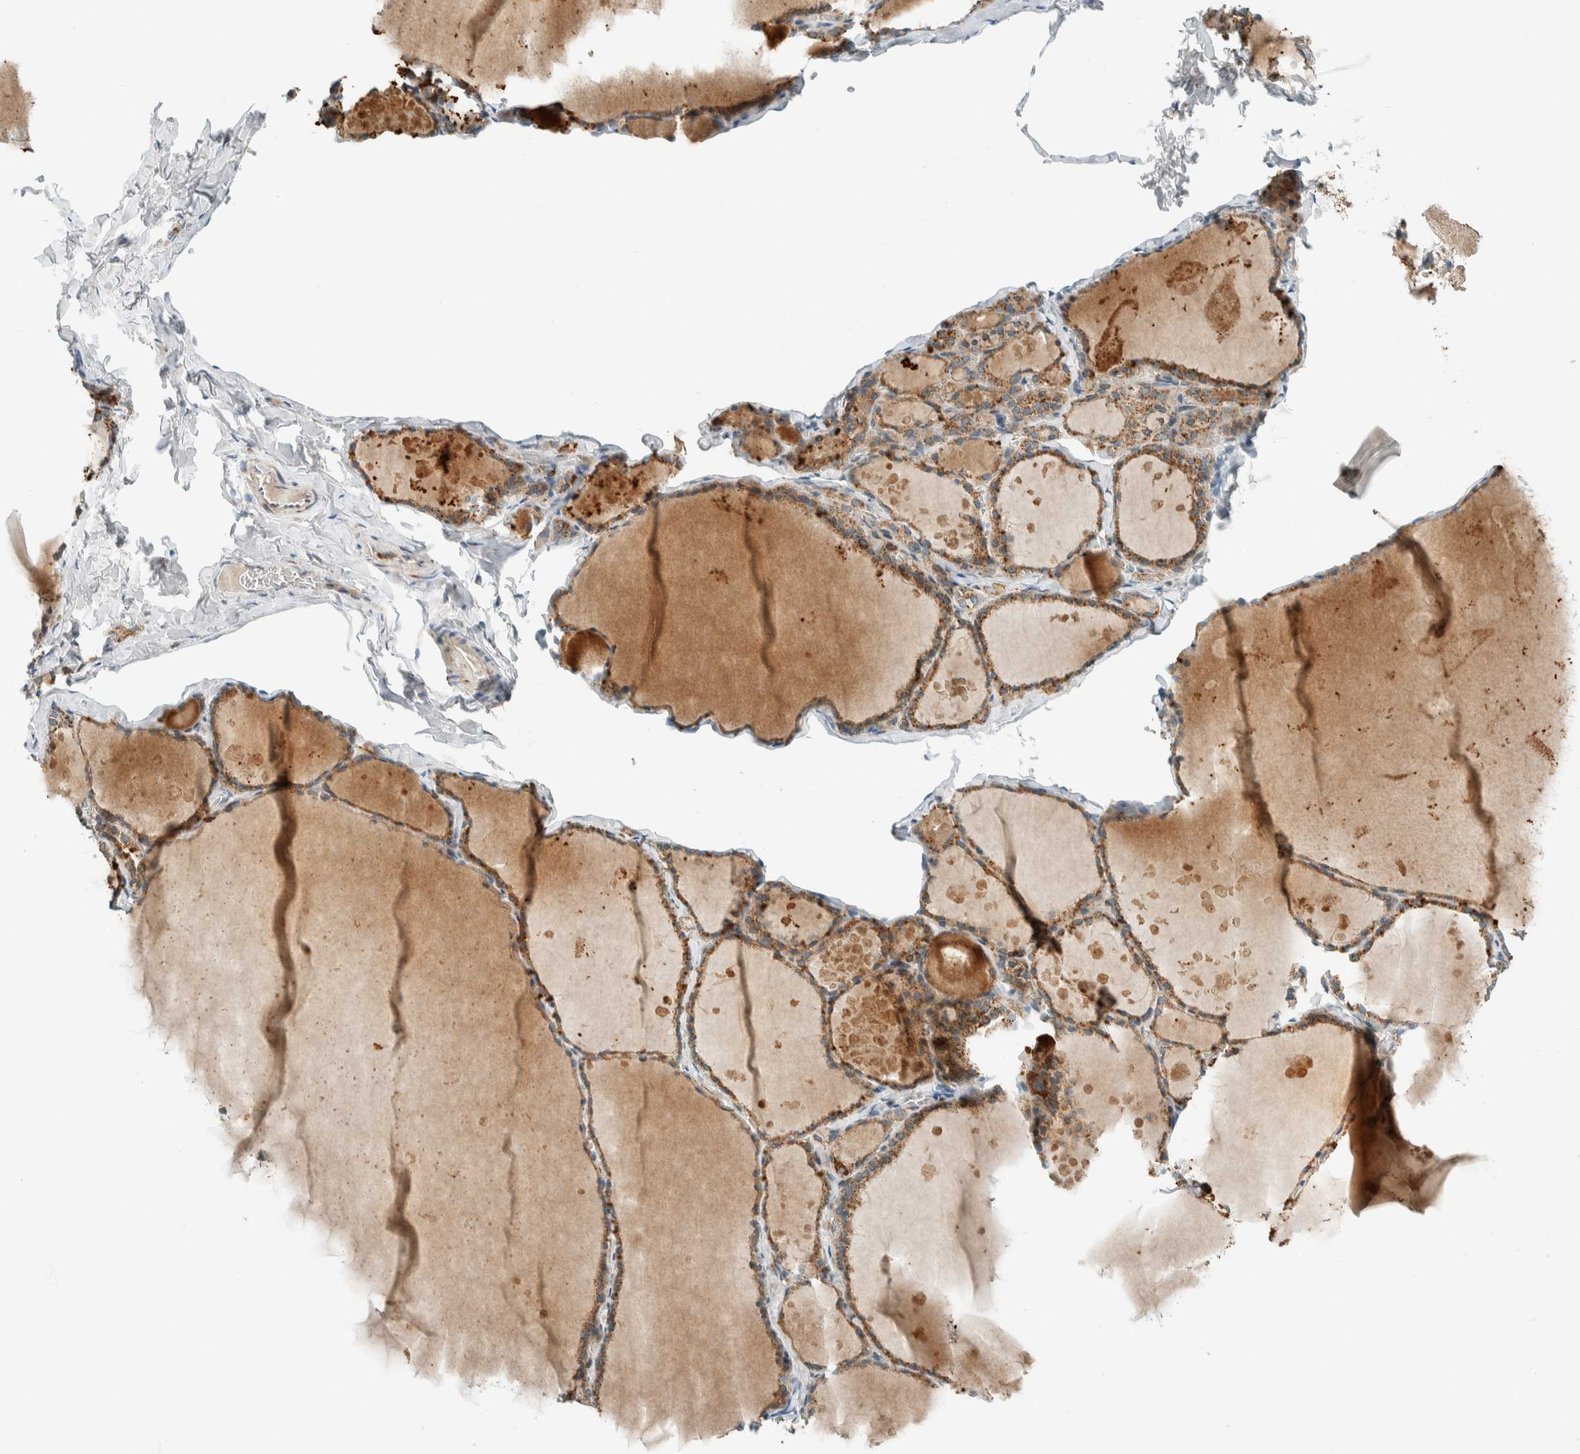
{"staining": {"intensity": "moderate", "quantity": ">75%", "location": "cytoplasmic/membranous"}, "tissue": "thyroid gland", "cell_type": "Glandular cells", "image_type": "normal", "snomed": [{"axis": "morphology", "description": "Normal tissue, NOS"}, {"axis": "topography", "description": "Thyroid gland"}], "caption": "Moderate cytoplasmic/membranous protein positivity is seen in approximately >75% of glandular cells in thyroid gland.", "gene": "SPAG5", "patient": {"sex": "male", "age": 56}}